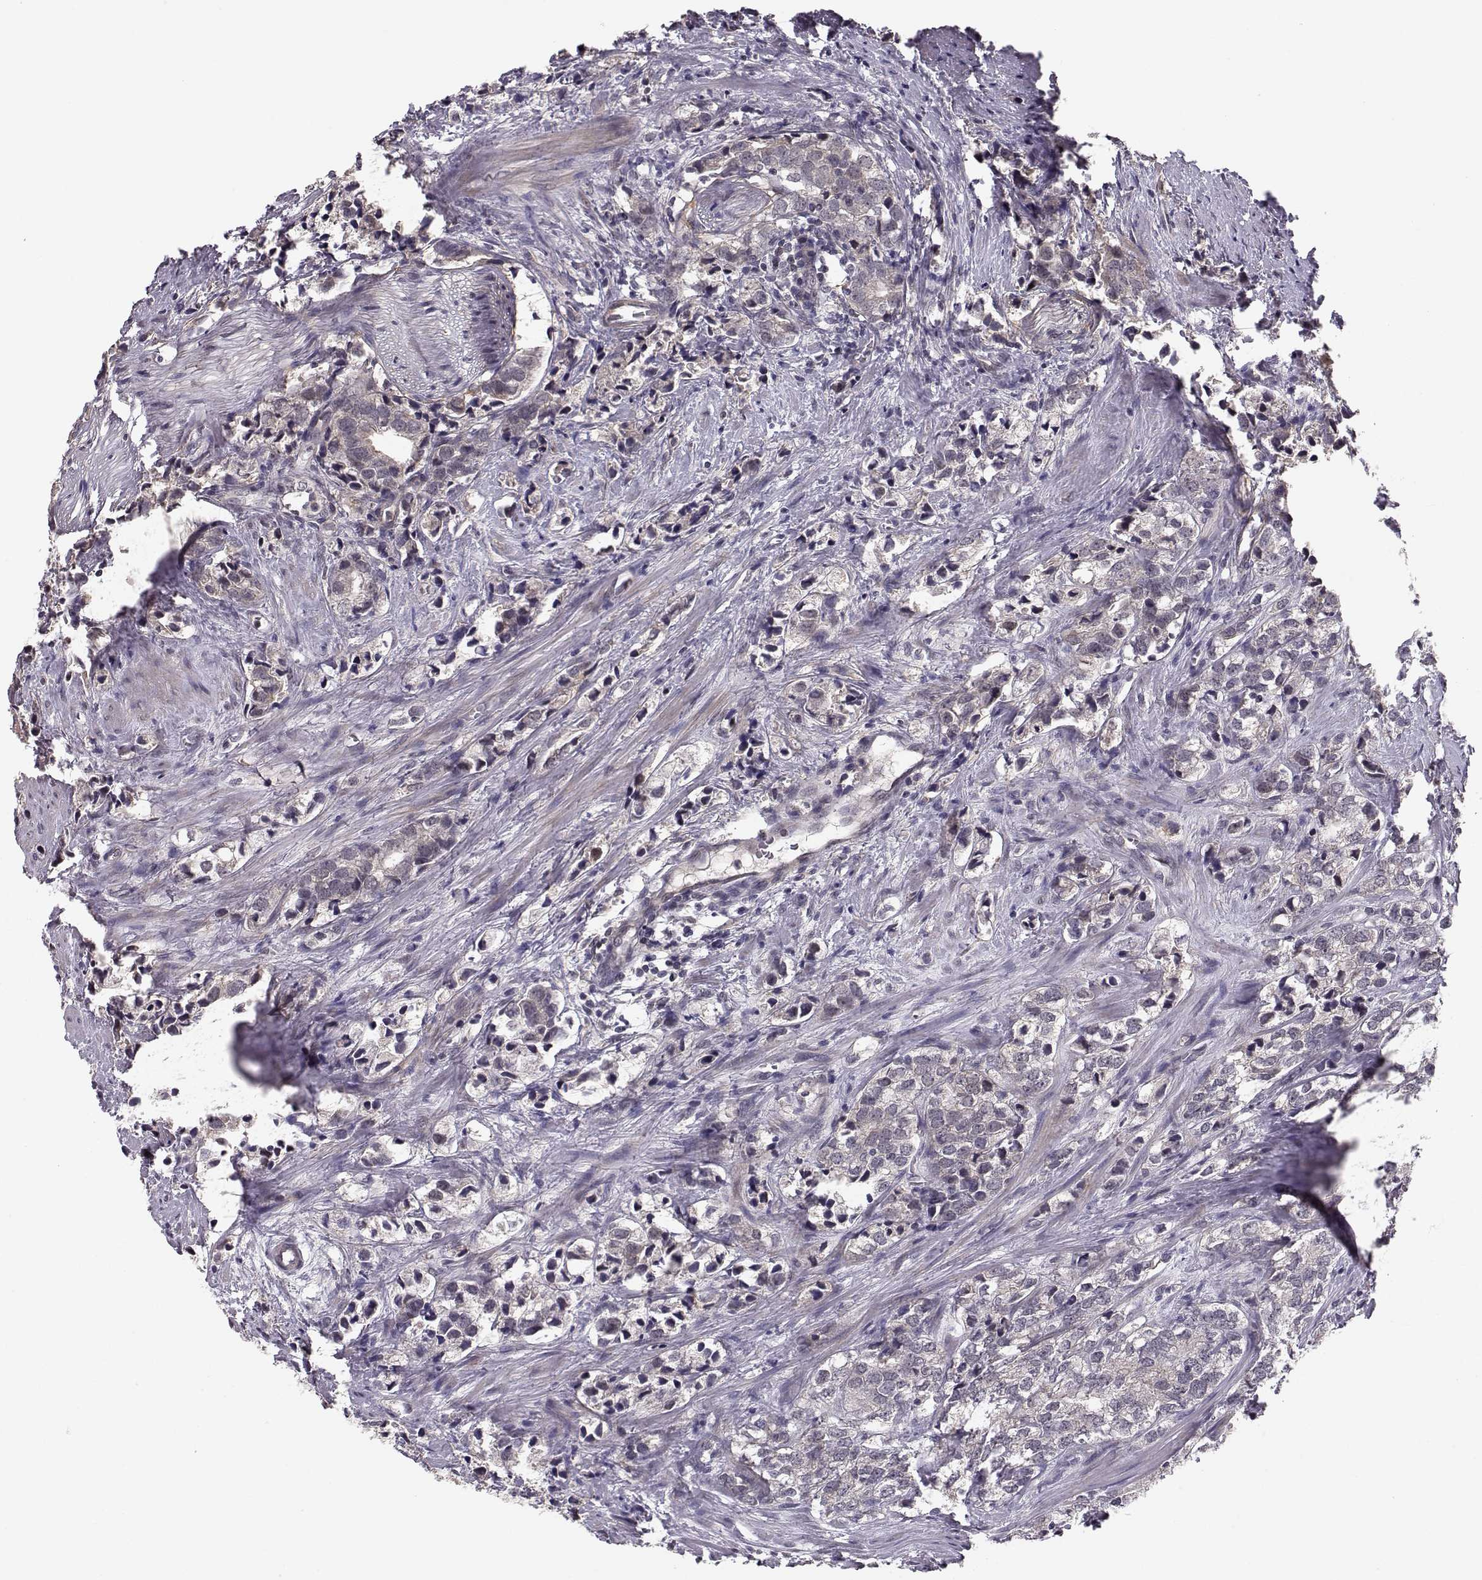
{"staining": {"intensity": "weak", "quantity": "<25%", "location": "cytoplasmic/membranous"}, "tissue": "prostate cancer", "cell_type": "Tumor cells", "image_type": "cancer", "snomed": [{"axis": "morphology", "description": "Adenocarcinoma, NOS"}, {"axis": "topography", "description": "Prostate and seminal vesicle, NOS"}], "caption": "The micrograph shows no staining of tumor cells in prostate cancer (adenocarcinoma).", "gene": "PLEKHG3", "patient": {"sex": "male", "age": 63}}